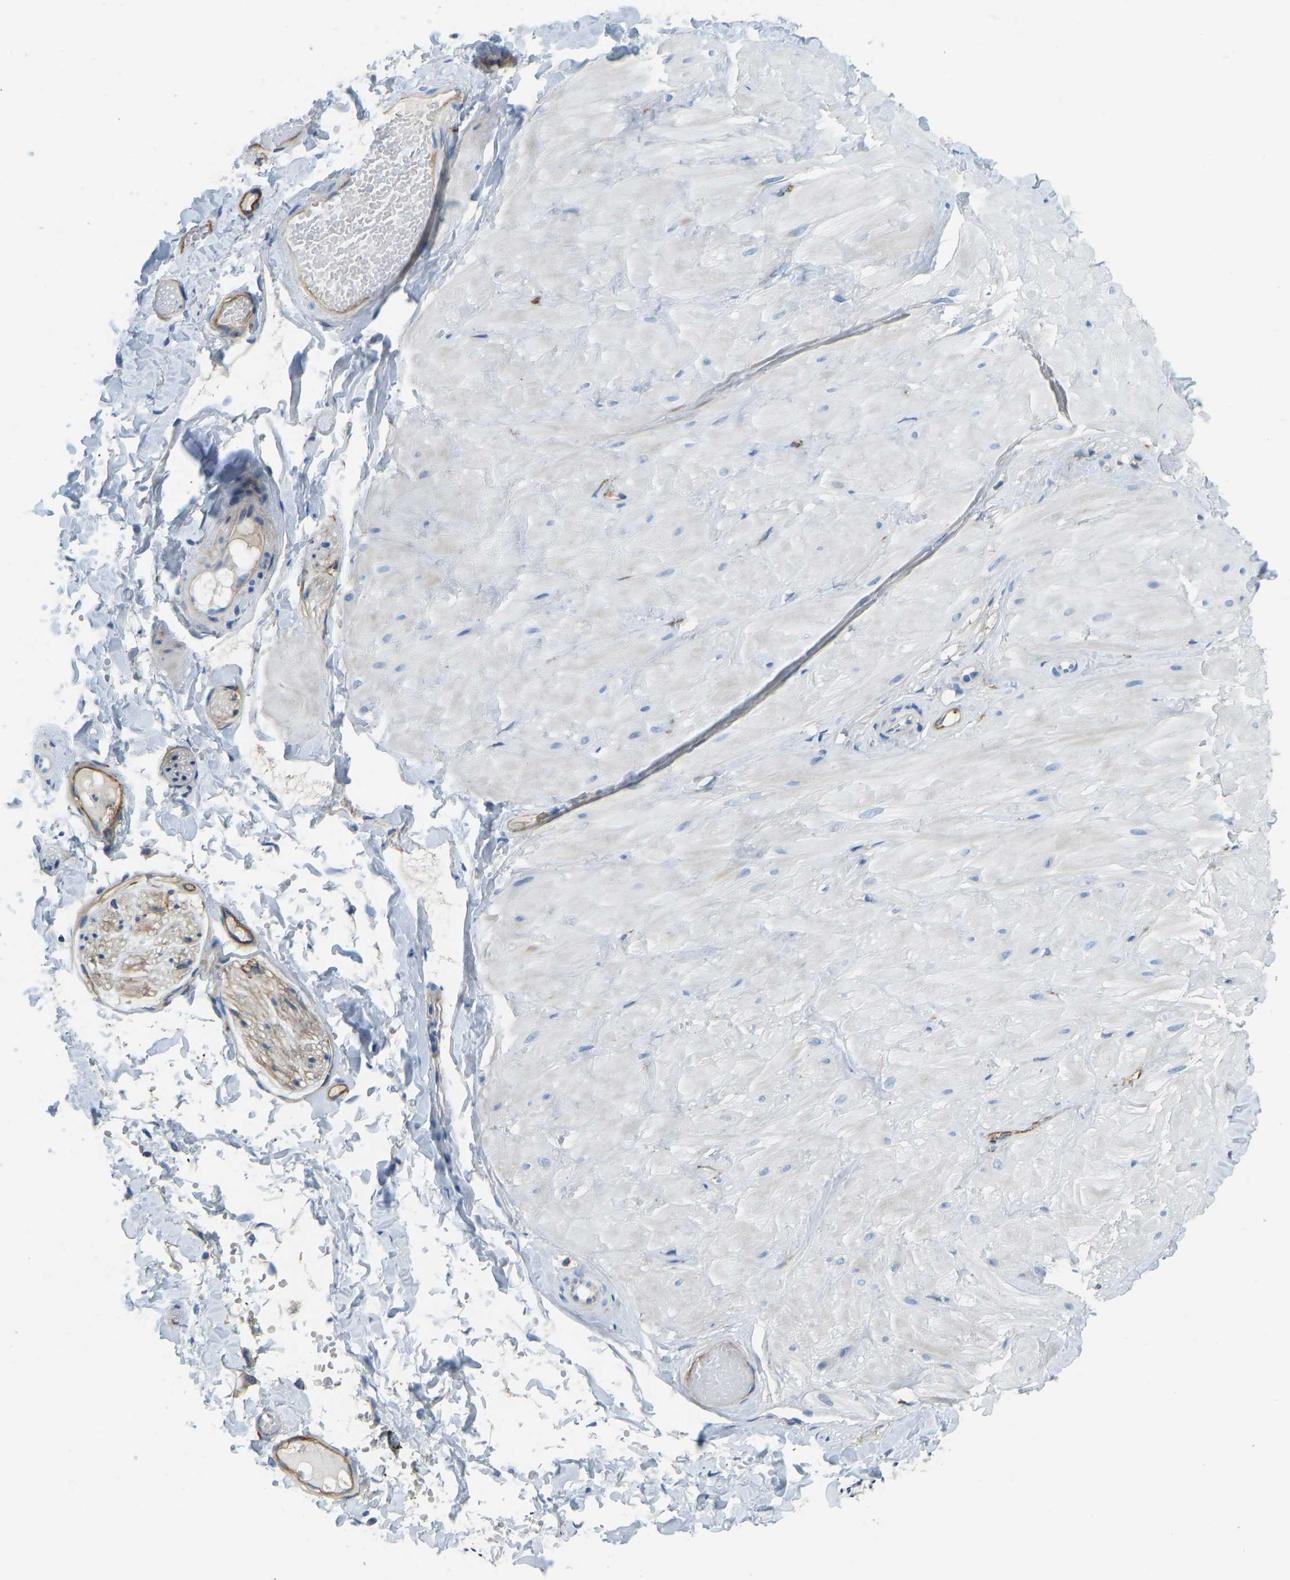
{"staining": {"intensity": "negative", "quantity": "none", "location": "none"}, "tissue": "adipose tissue", "cell_type": "Adipocytes", "image_type": "normal", "snomed": [{"axis": "morphology", "description": "Normal tissue, NOS"}, {"axis": "topography", "description": "Adipose tissue"}, {"axis": "topography", "description": "Vascular tissue"}, {"axis": "topography", "description": "Peripheral nerve tissue"}], "caption": "A high-resolution photomicrograph shows immunohistochemistry (IHC) staining of benign adipose tissue, which displays no significant expression in adipocytes. (DAB (3,3'-diaminobenzidine) IHC with hematoxylin counter stain).", "gene": "COL15A1", "patient": {"sex": "male", "age": 25}}